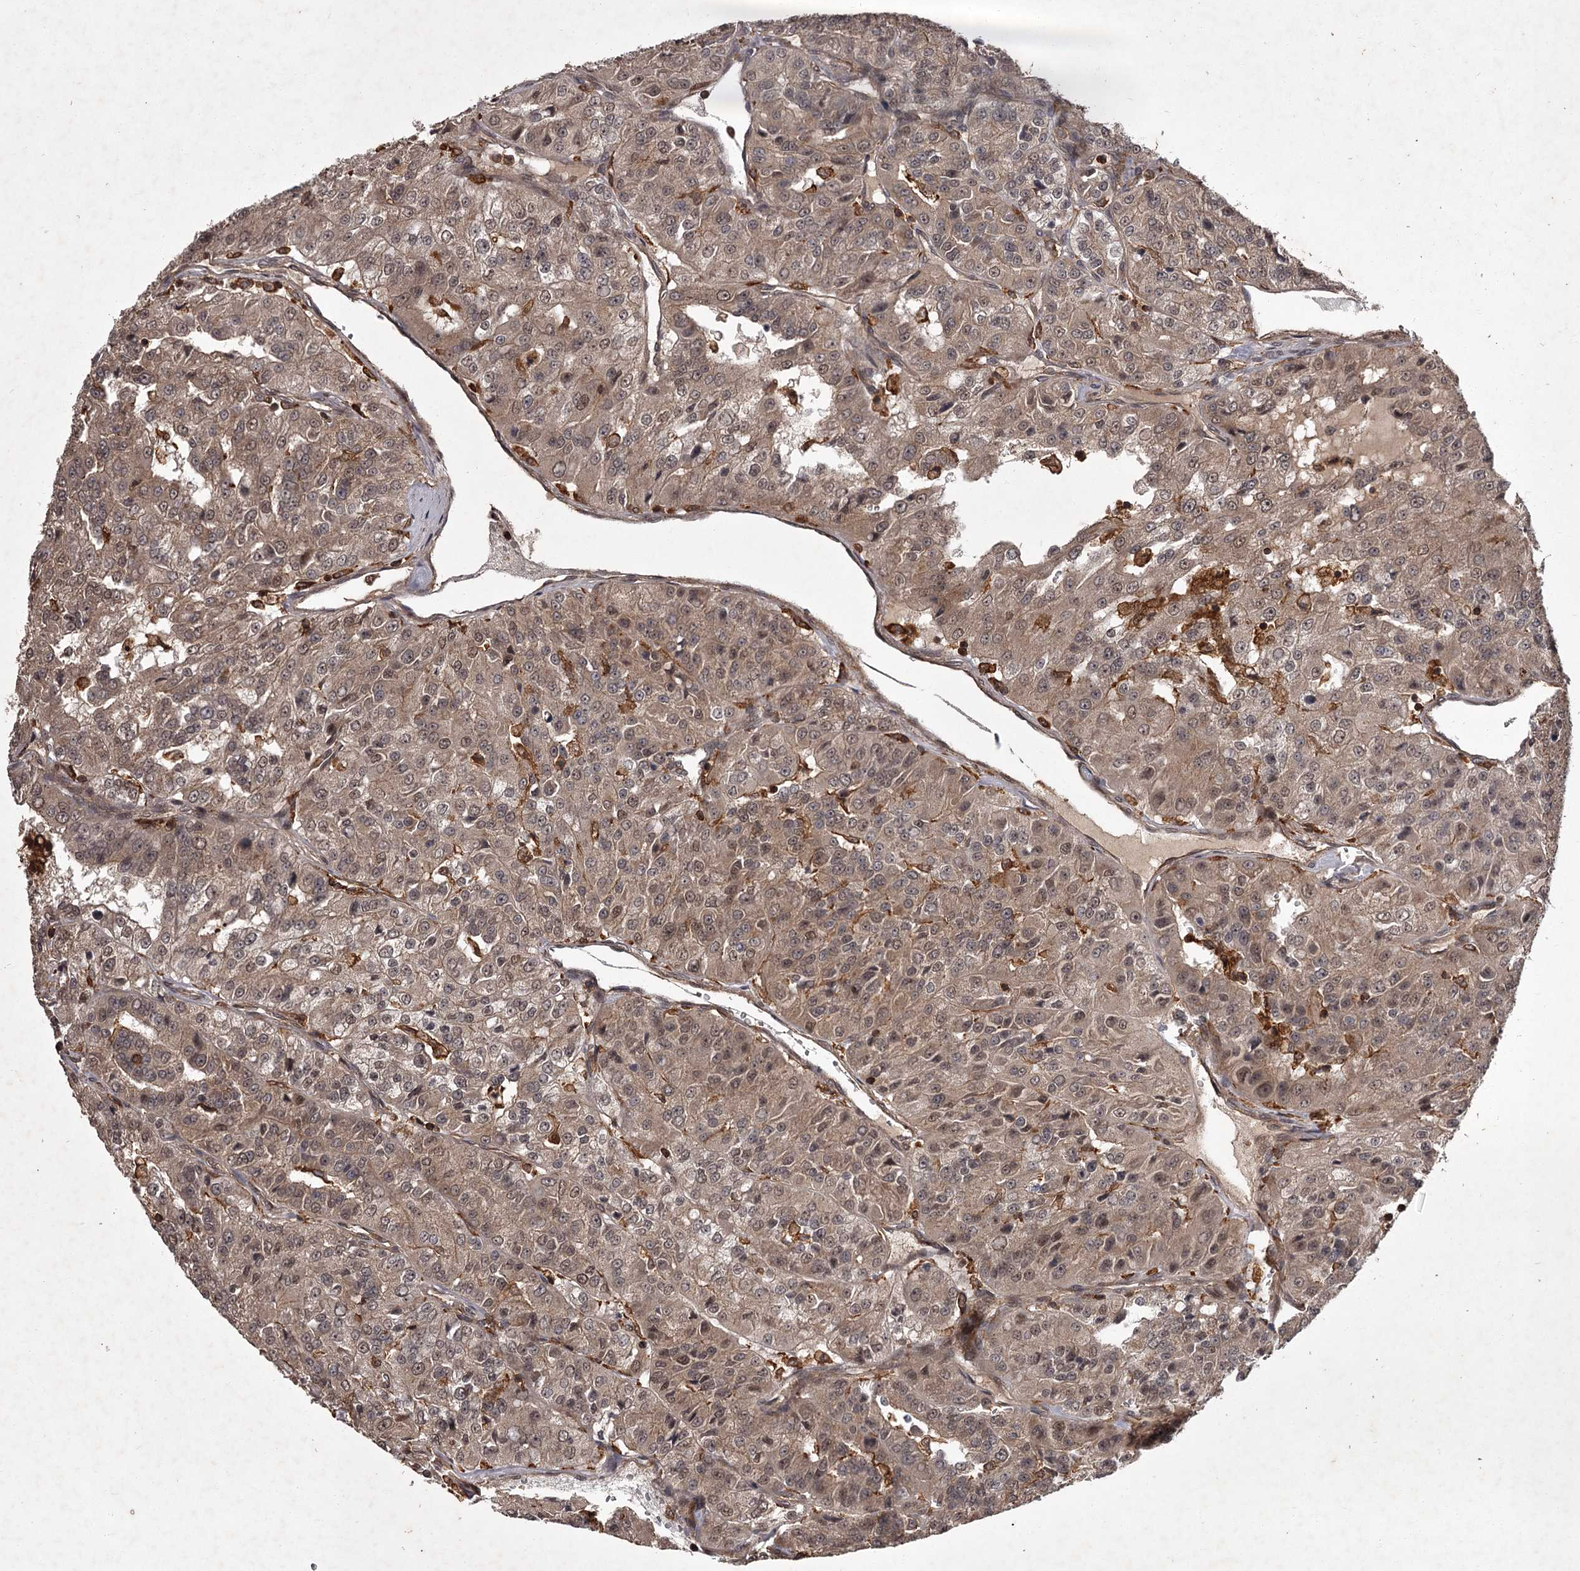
{"staining": {"intensity": "weak", "quantity": ">75%", "location": "cytoplasmic/membranous,nuclear"}, "tissue": "renal cancer", "cell_type": "Tumor cells", "image_type": "cancer", "snomed": [{"axis": "morphology", "description": "Adenocarcinoma, NOS"}, {"axis": "topography", "description": "Kidney"}], "caption": "Immunohistochemistry (IHC) histopathology image of neoplastic tissue: renal cancer (adenocarcinoma) stained using immunohistochemistry (IHC) displays low levels of weak protein expression localized specifically in the cytoplasmic/membranous and nuclear of tumor cells, appearing as a cytoplasmic/membranous and nuclear brown color.", "gene": "TBC1D23", "patient": {"sex": "female", "age": 63}}